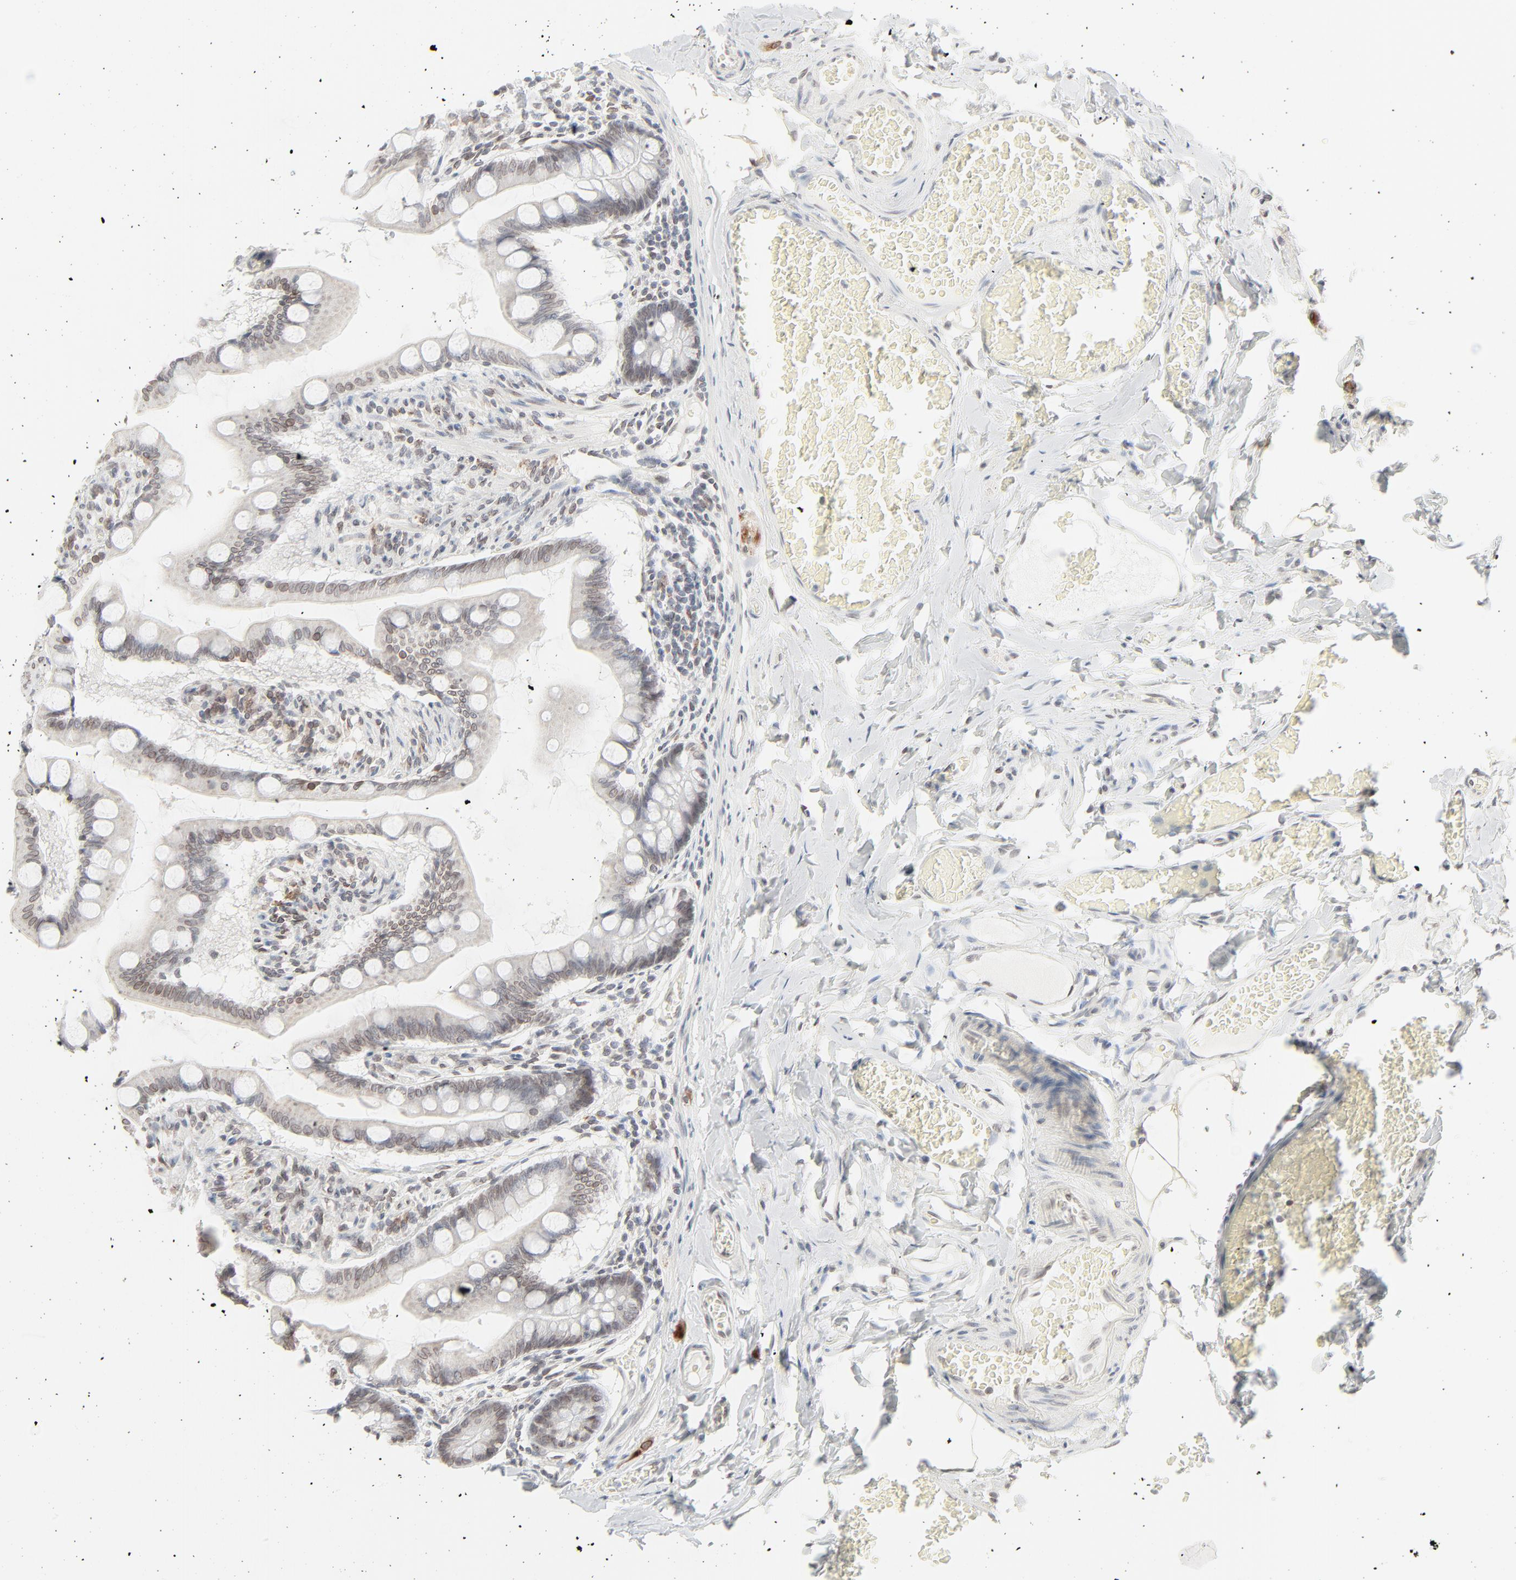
{"staining": {"intensity": "moderate", "quantity": "25%-75%", "location": "cytoplasmic/membranous,nuclear"}, "tissue": "small intestine", "cell_type": "Glandular cells", "image_type": "normal", "snomed": [{"axis": "morphology", "description": "Normal tissue, NOS"}, {"axis": "topography", "description": "Small intestine"}], "caption": "A brown stain labels moderate cytoplasmic/membranous,nuclear staining of a protein in glandular cells of normal human small intestine. (Brightfield microscopy of DAB IHC at high magnification).", "gene": "MAD1L1", "patient": {"sex": "male", "age": 41}}